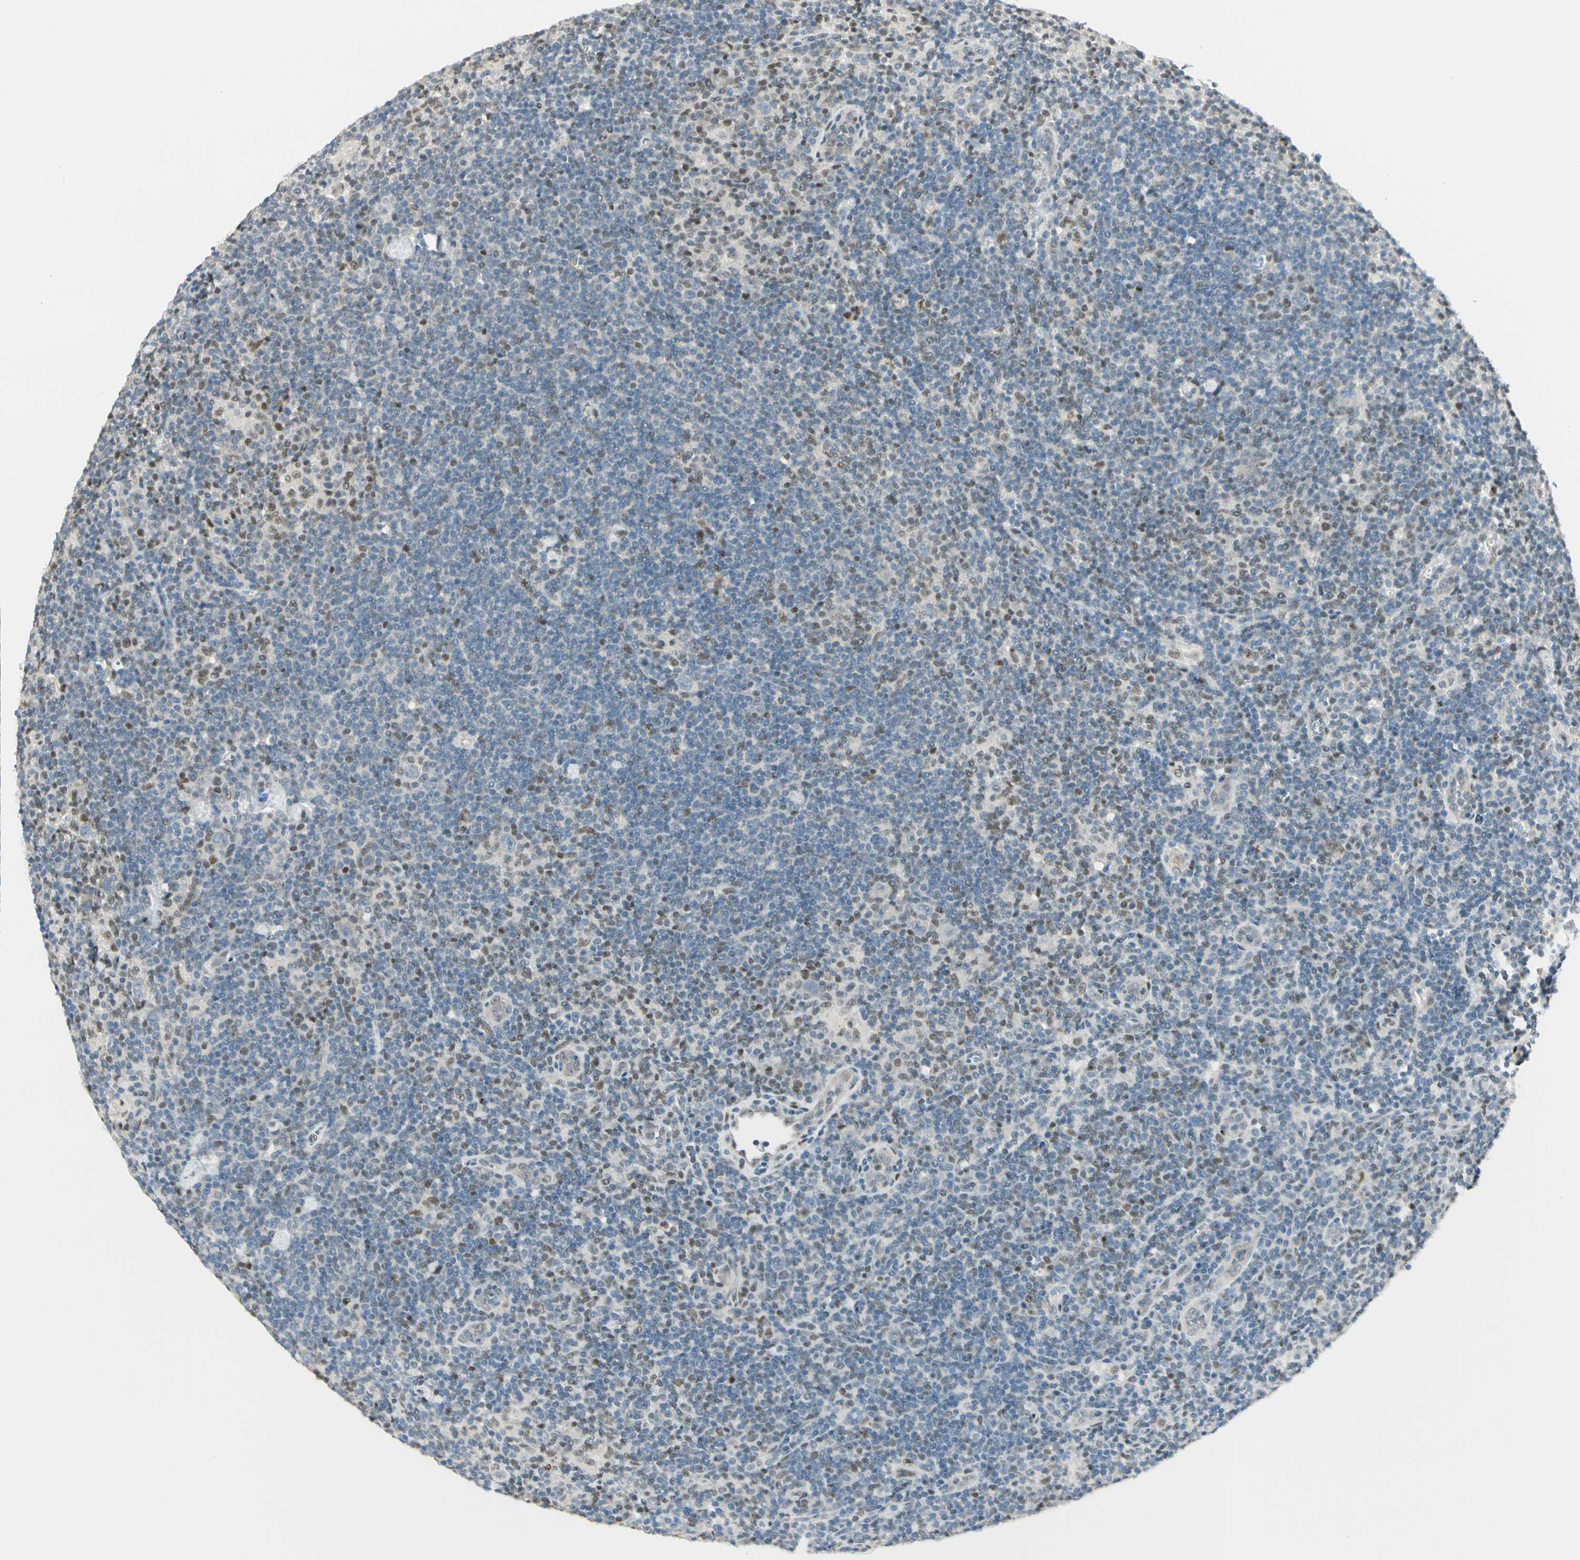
{"staining": {"intensity": "negative", "quantity": "none", "location": "none"}, "tissue": "lymphoma", "cell_type": "Tumor cells", "image_type": "cancer", "snomed": [{"axis": "morphology", "description": "Hodgkin's disease, NOS"}, {"axis": "topography", "description": "Lymph node"}], "caption": "Immunohistochemistry histopathology image of neoplastic tissue: Hodgkin's disease stained with DAB (3,3'-diaminobenzidine) exhibits no significant protein expression in tumor cells.", "gene": "ATXN1", "patient": {"sex": "female", "age": 57}}